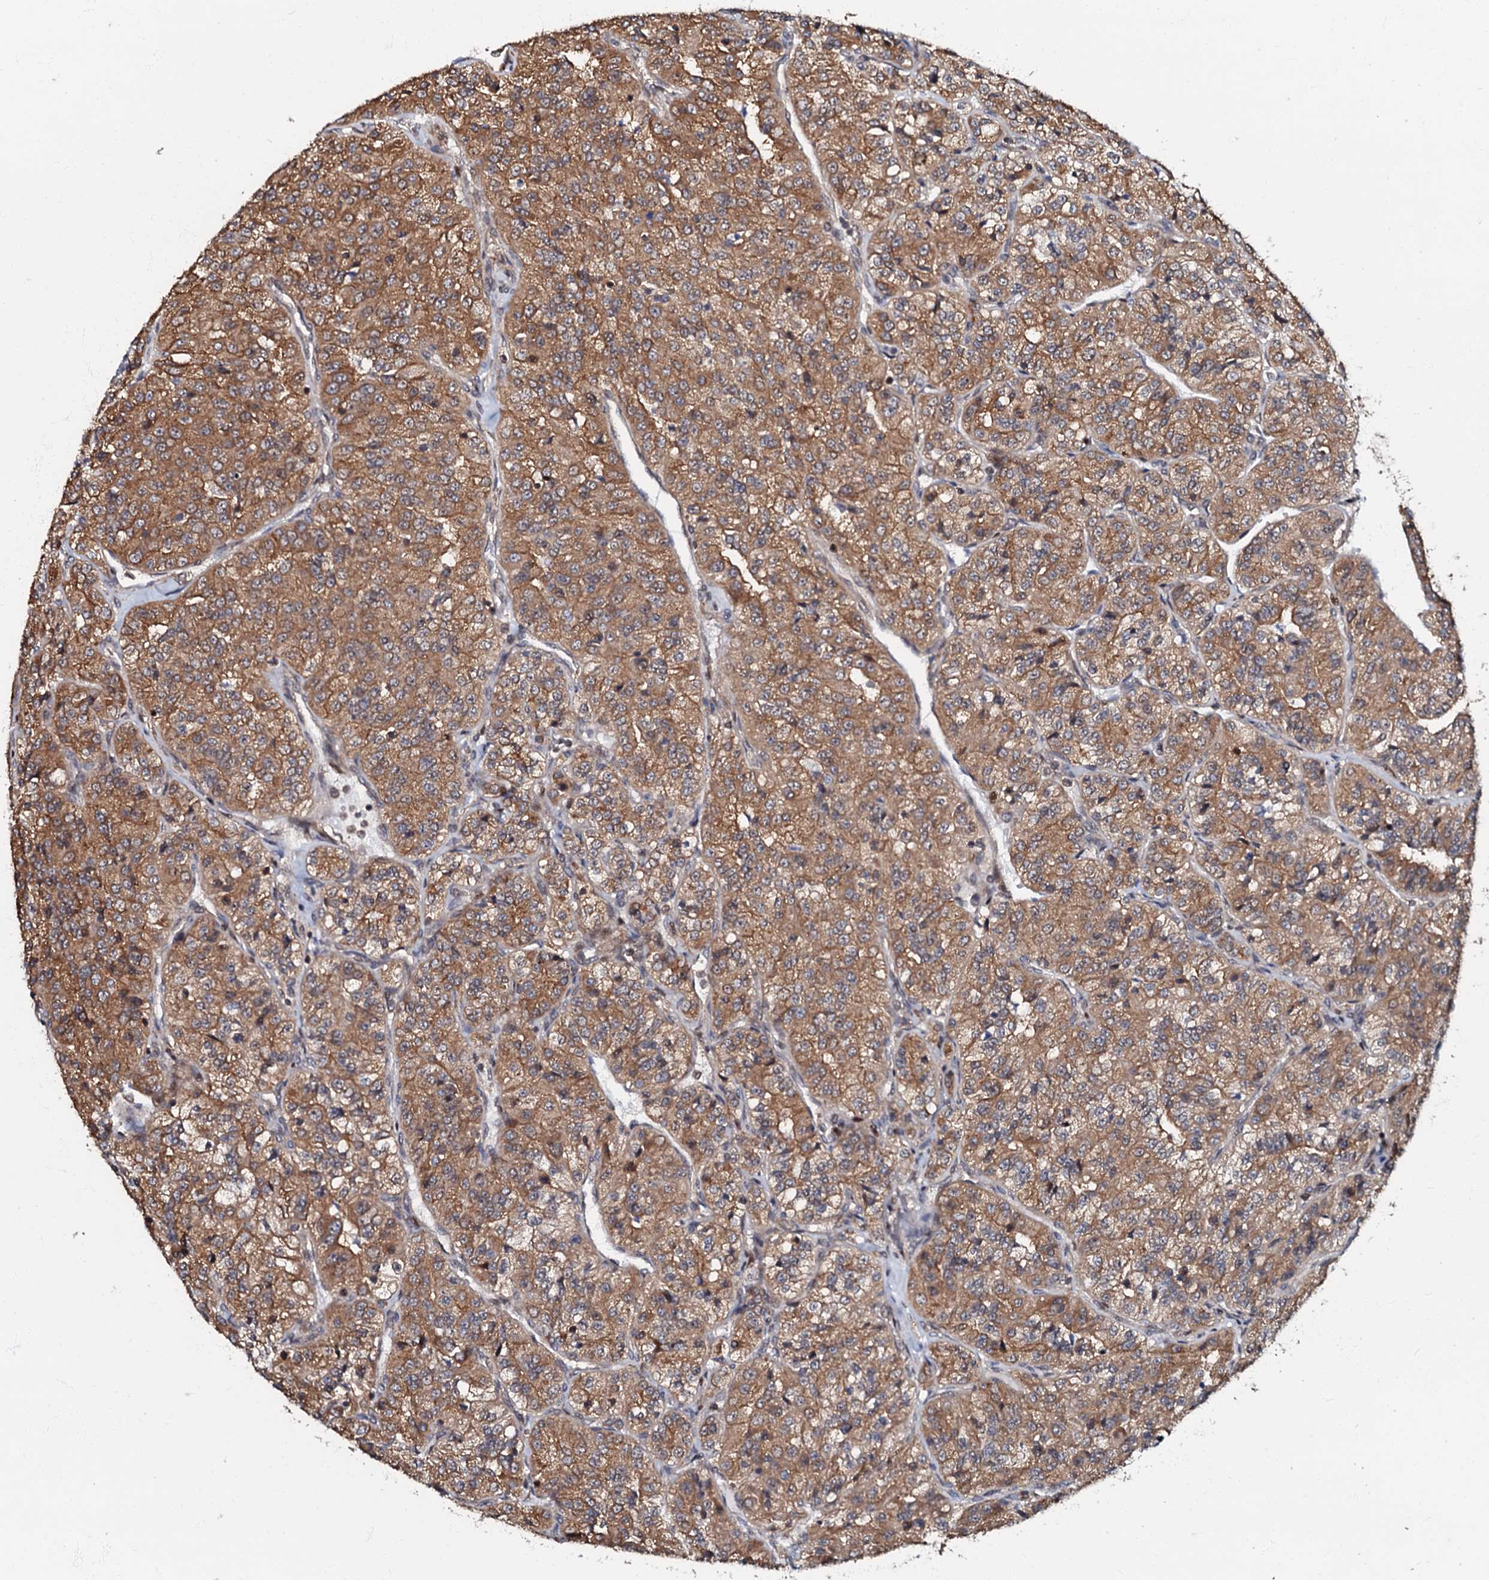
{"staining": {"intensity": "moderate", "quantity": ">75%", "location": "cytoplasmic/membranous"}, "tissue": "renal cancer", "cell_type": "Tumor cells", "image_type": "cancer", "snomed": [{"axis": "morphology", "description": "Adenocarcinoma, NOS"}, {"axis": "topography", "description": "Kidney"}], "caption": "Immunohistochemical staining of human renal adenocarcinoma exhibits moderate cytoplasmic/membranous protein expression in about >75% of tumor cells.", "gene": "OSBP", "patient": {"sex": "female", "age": 63}}